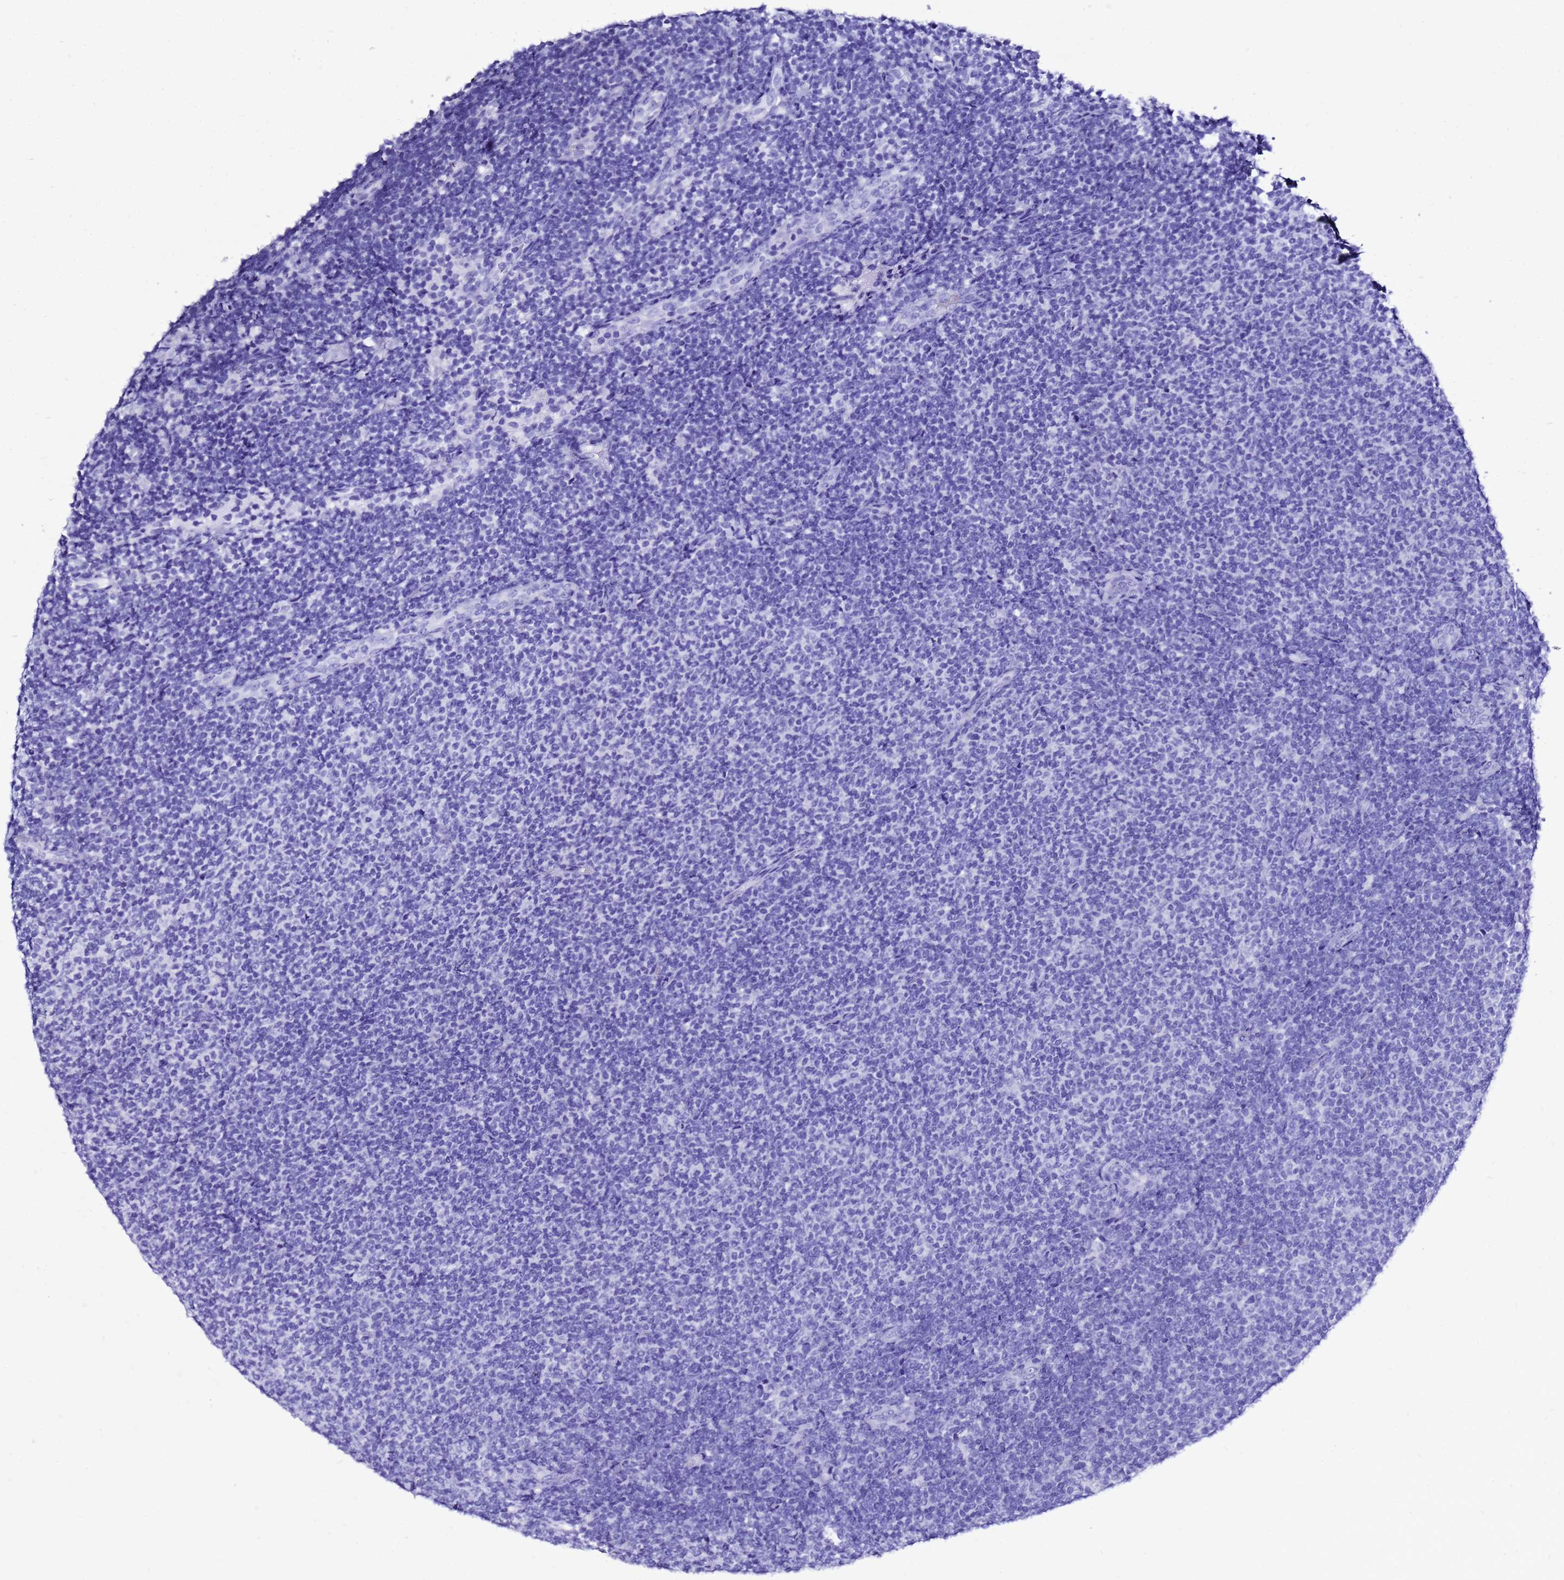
{"staining": {"intensity": "negative", "quantity": "none", "location": "none"}, "tissue": "lymphoma", "cell_type": "Tumor cells", "image_type": "cancer", "snomed": [{"axis": "morphology", "description": "Malignant lymphoma, non-Hodgkin's type, Low grade"}, {"axis": "topography", "description": "Lymph node"}], "caption": "Malignant lymphoma, non-Hodgkin's type (low-grade) was stained to show a protein in brown. There is no significant expression in tumor cells.", "gene": "LIPF", "patient": {"sex": "male", "age": 66}}